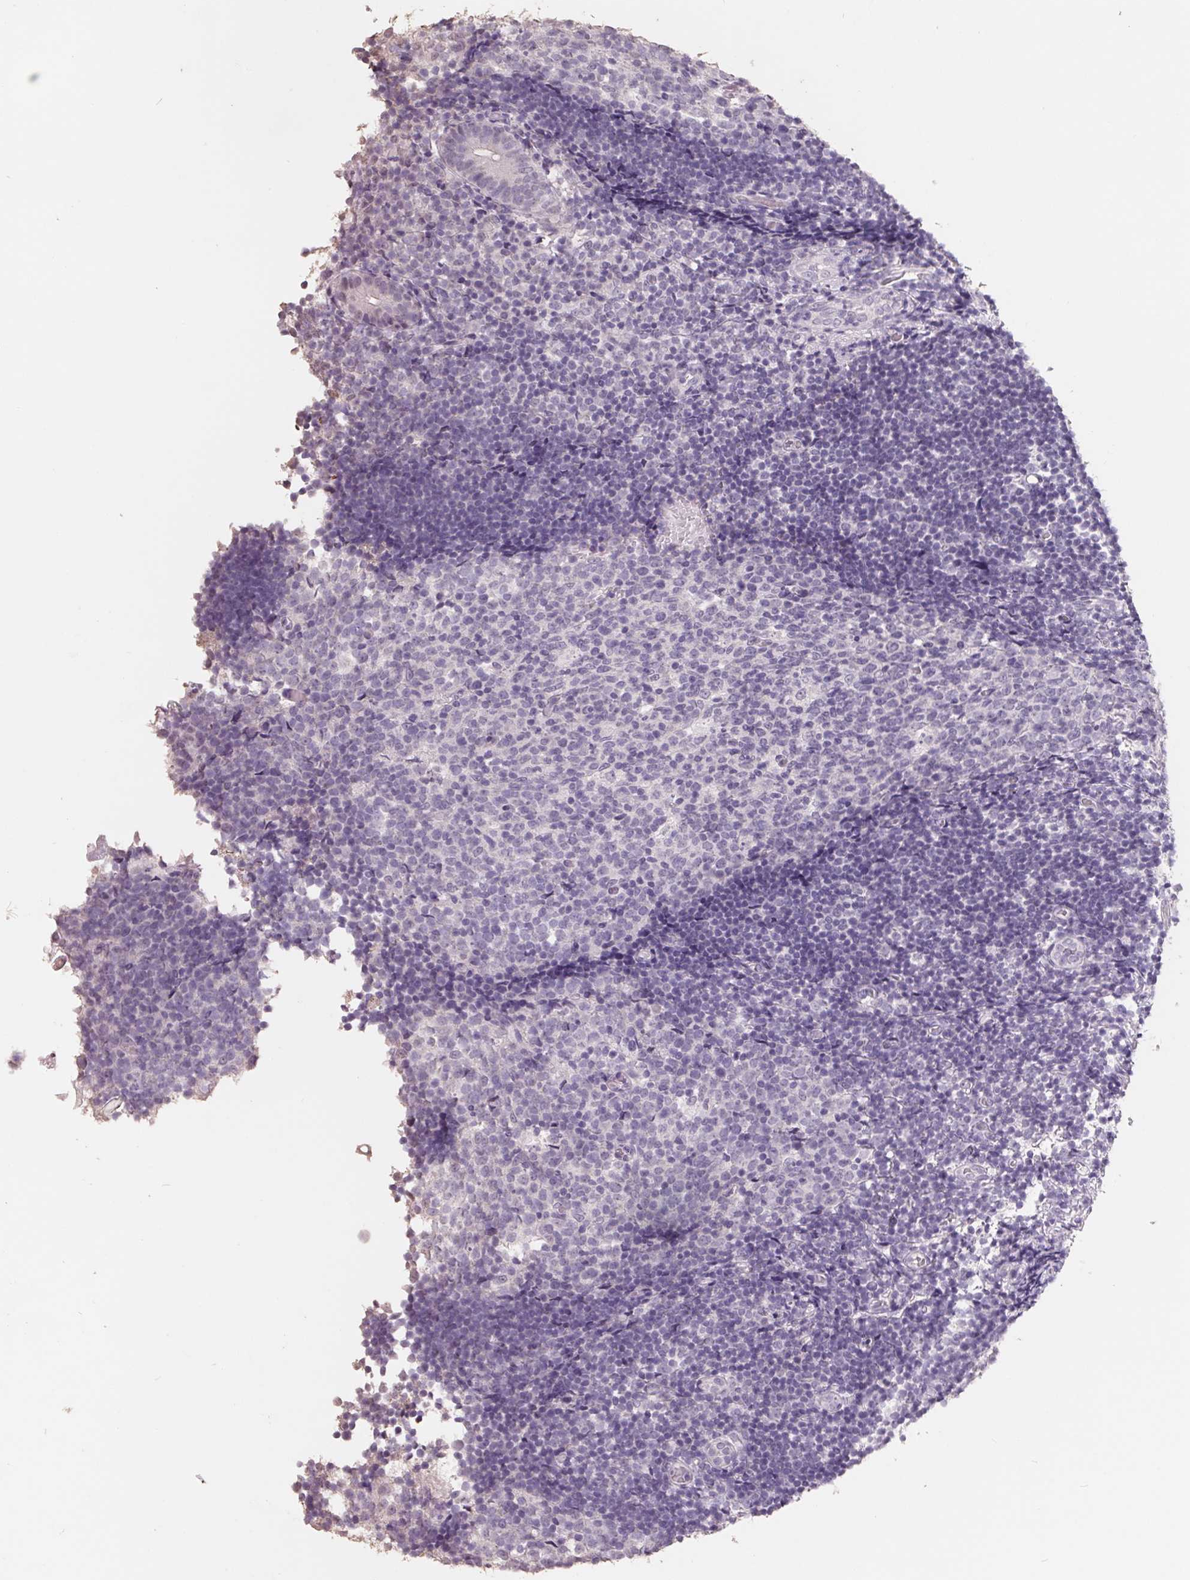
{"staining": {"intensity": "negative", "quantity": "none", "location": "none"}, "tissue": "appendix", "cell_type": "Glandular cells", "image_type": "normal", "snomed": [{"axis": "morphology", "description": "Normal tissue, NOS"}, {"axis": "topography", "description": "Appendix"}], "caption": "The image shows no staining of glandular cells in unremarkable appendix. Nuclei are stained in blue.", "gene": "FTCD", "patient": {"sex": "female", "age": 32}}